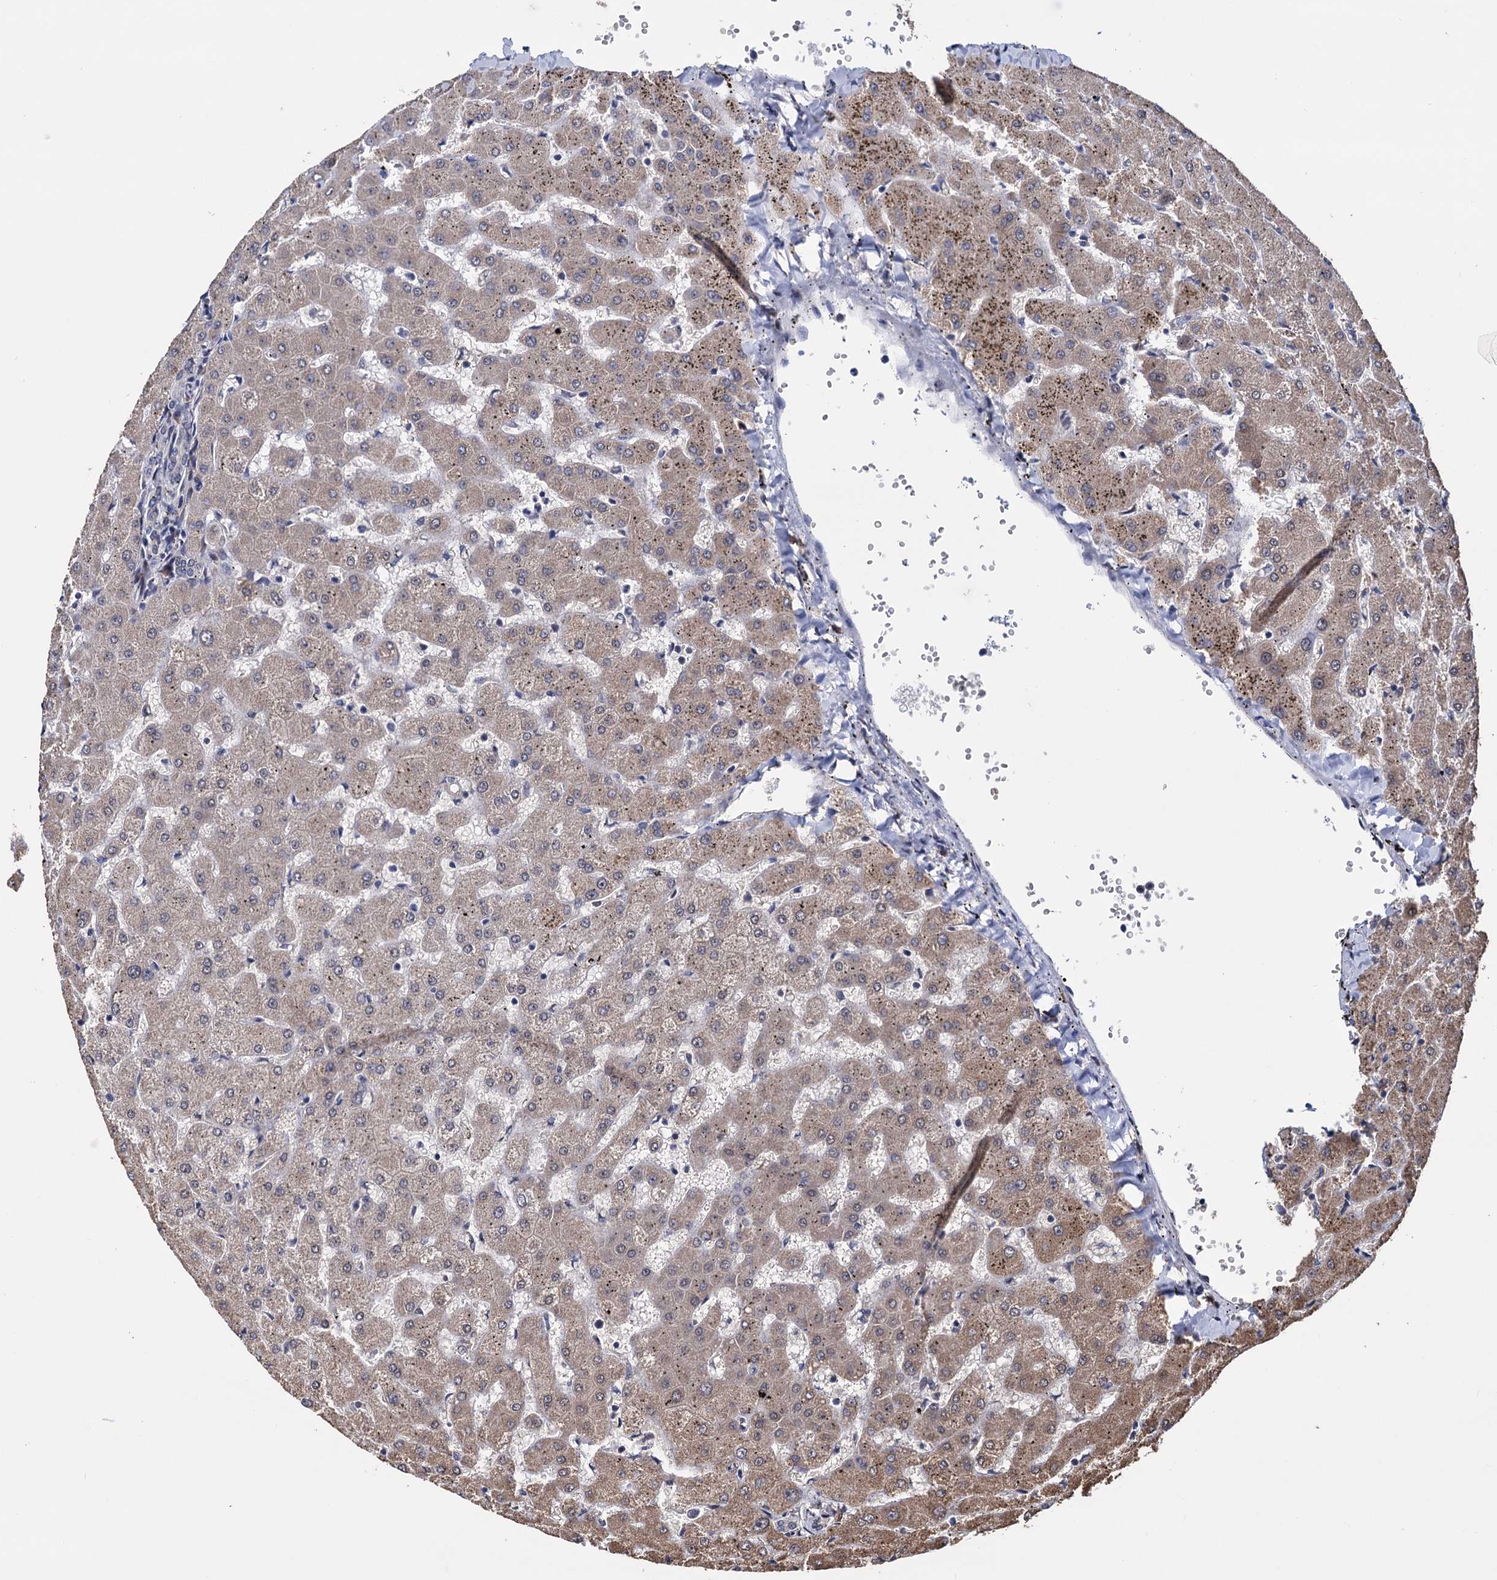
{"staining": {"intensity": "negative", "quantity": "none", "location": "none"}, "tissue": "liver", "cell_type": "Cholangiocytes", "image_type": "normal", "snomed": [{"axis": "morphology", "description": "Normal tissue, NOS"}, {"axis": "topography", "description": "Liver"}], "caption": "DAB (3,3'-diaminobenzidine) immunohistochemical staining of benign human liver shows no significant positivity in cholangiocytes. (Brightfield microscopy of DAB immunohistochemistry at high magnification).", "gene": "TBC1D12", "patient": {"sex": "female", "age": 63}}